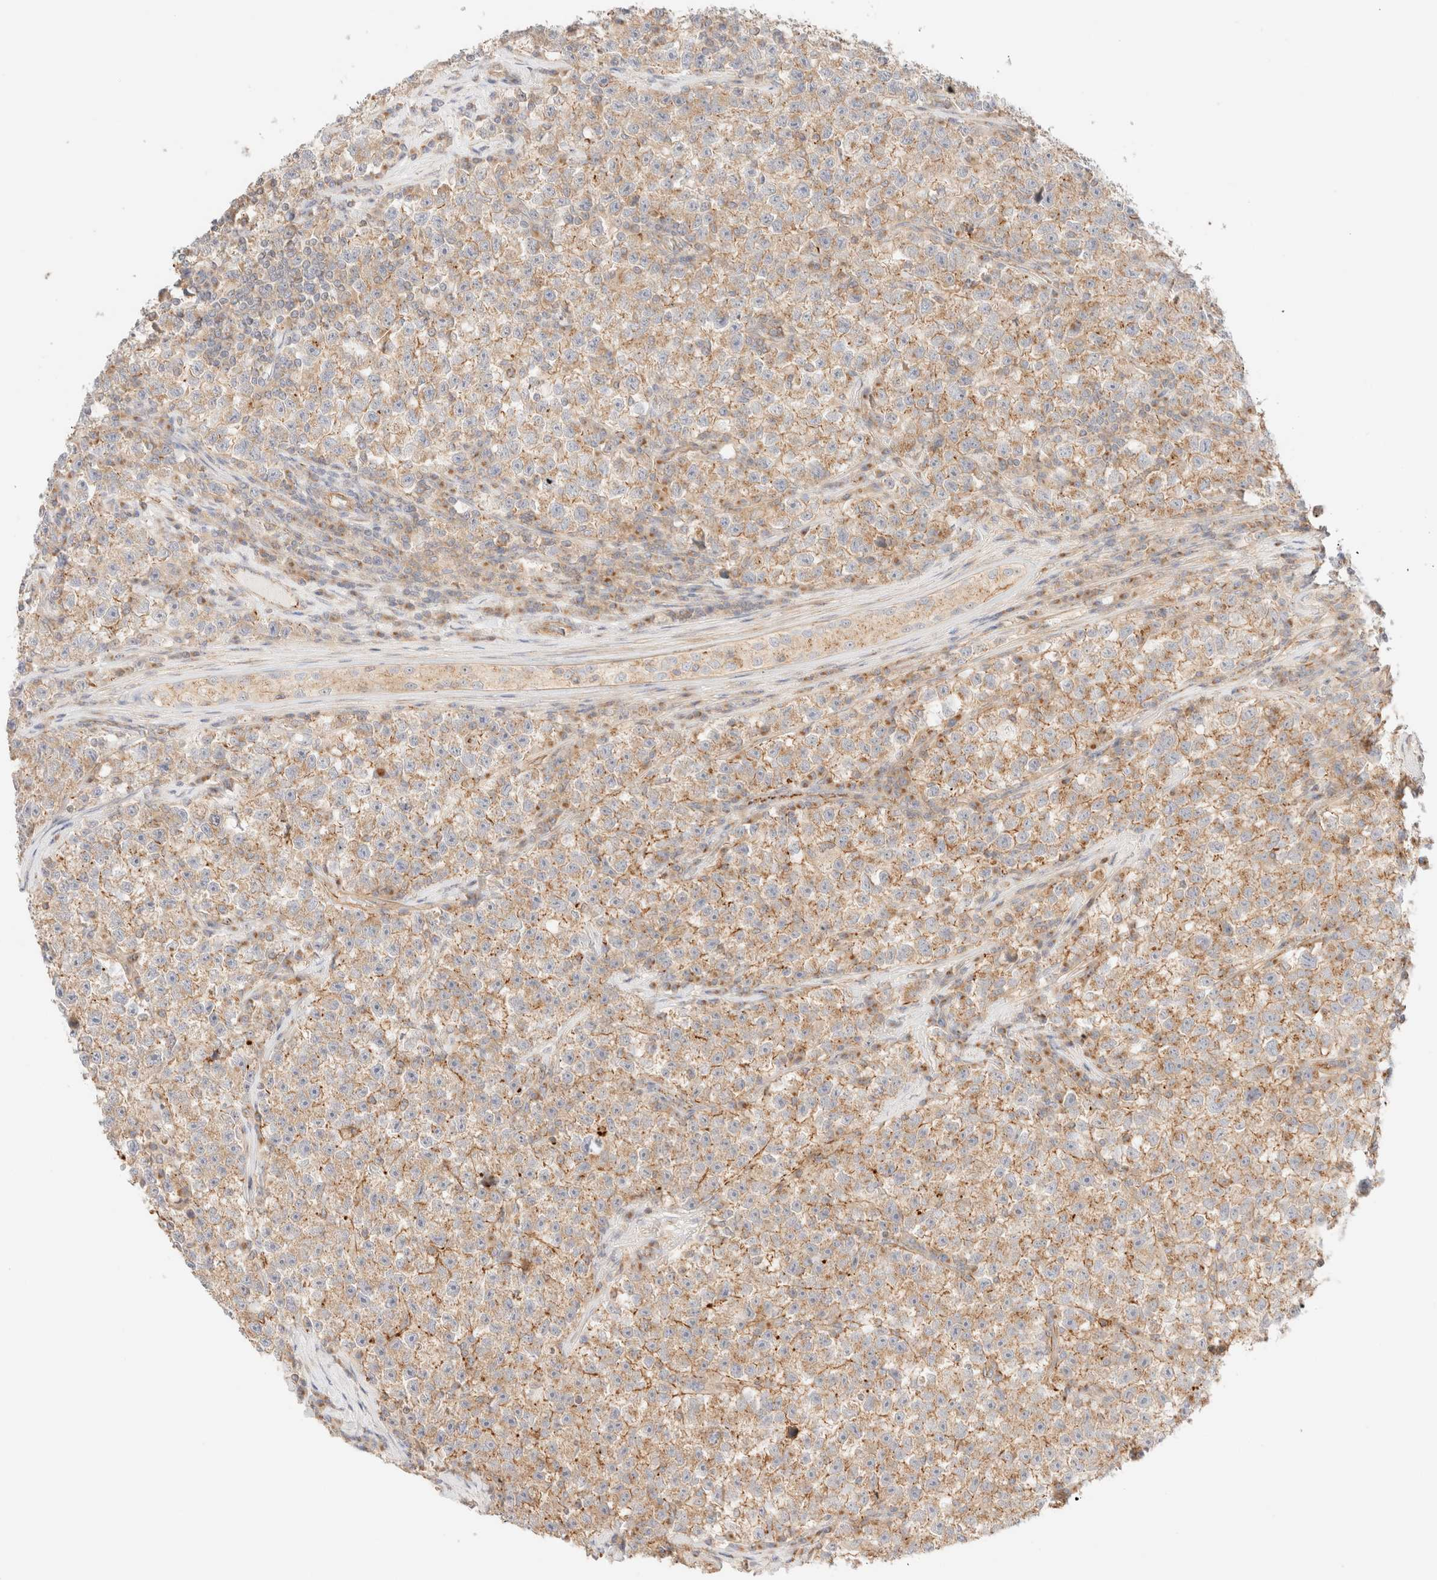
{"staining": {"intensity": "weak", "quantity": ">75%", "location": "cytoplasmic/membranous"}, "tissue": "testis cancer", "cell_type": "Tumor cells", "image_type": "cancer", "snomed": [{"axis": "morphology", "description": "Seminoma, NOS"}, {"axis": "topography", "description": "Testis"}], "caption": "Seminoma (testis) stained with a protein marker demonstrates weak staining in tumor cells.", "gene": "MYO10", "patient": {"sex": "male", "age": 22}}